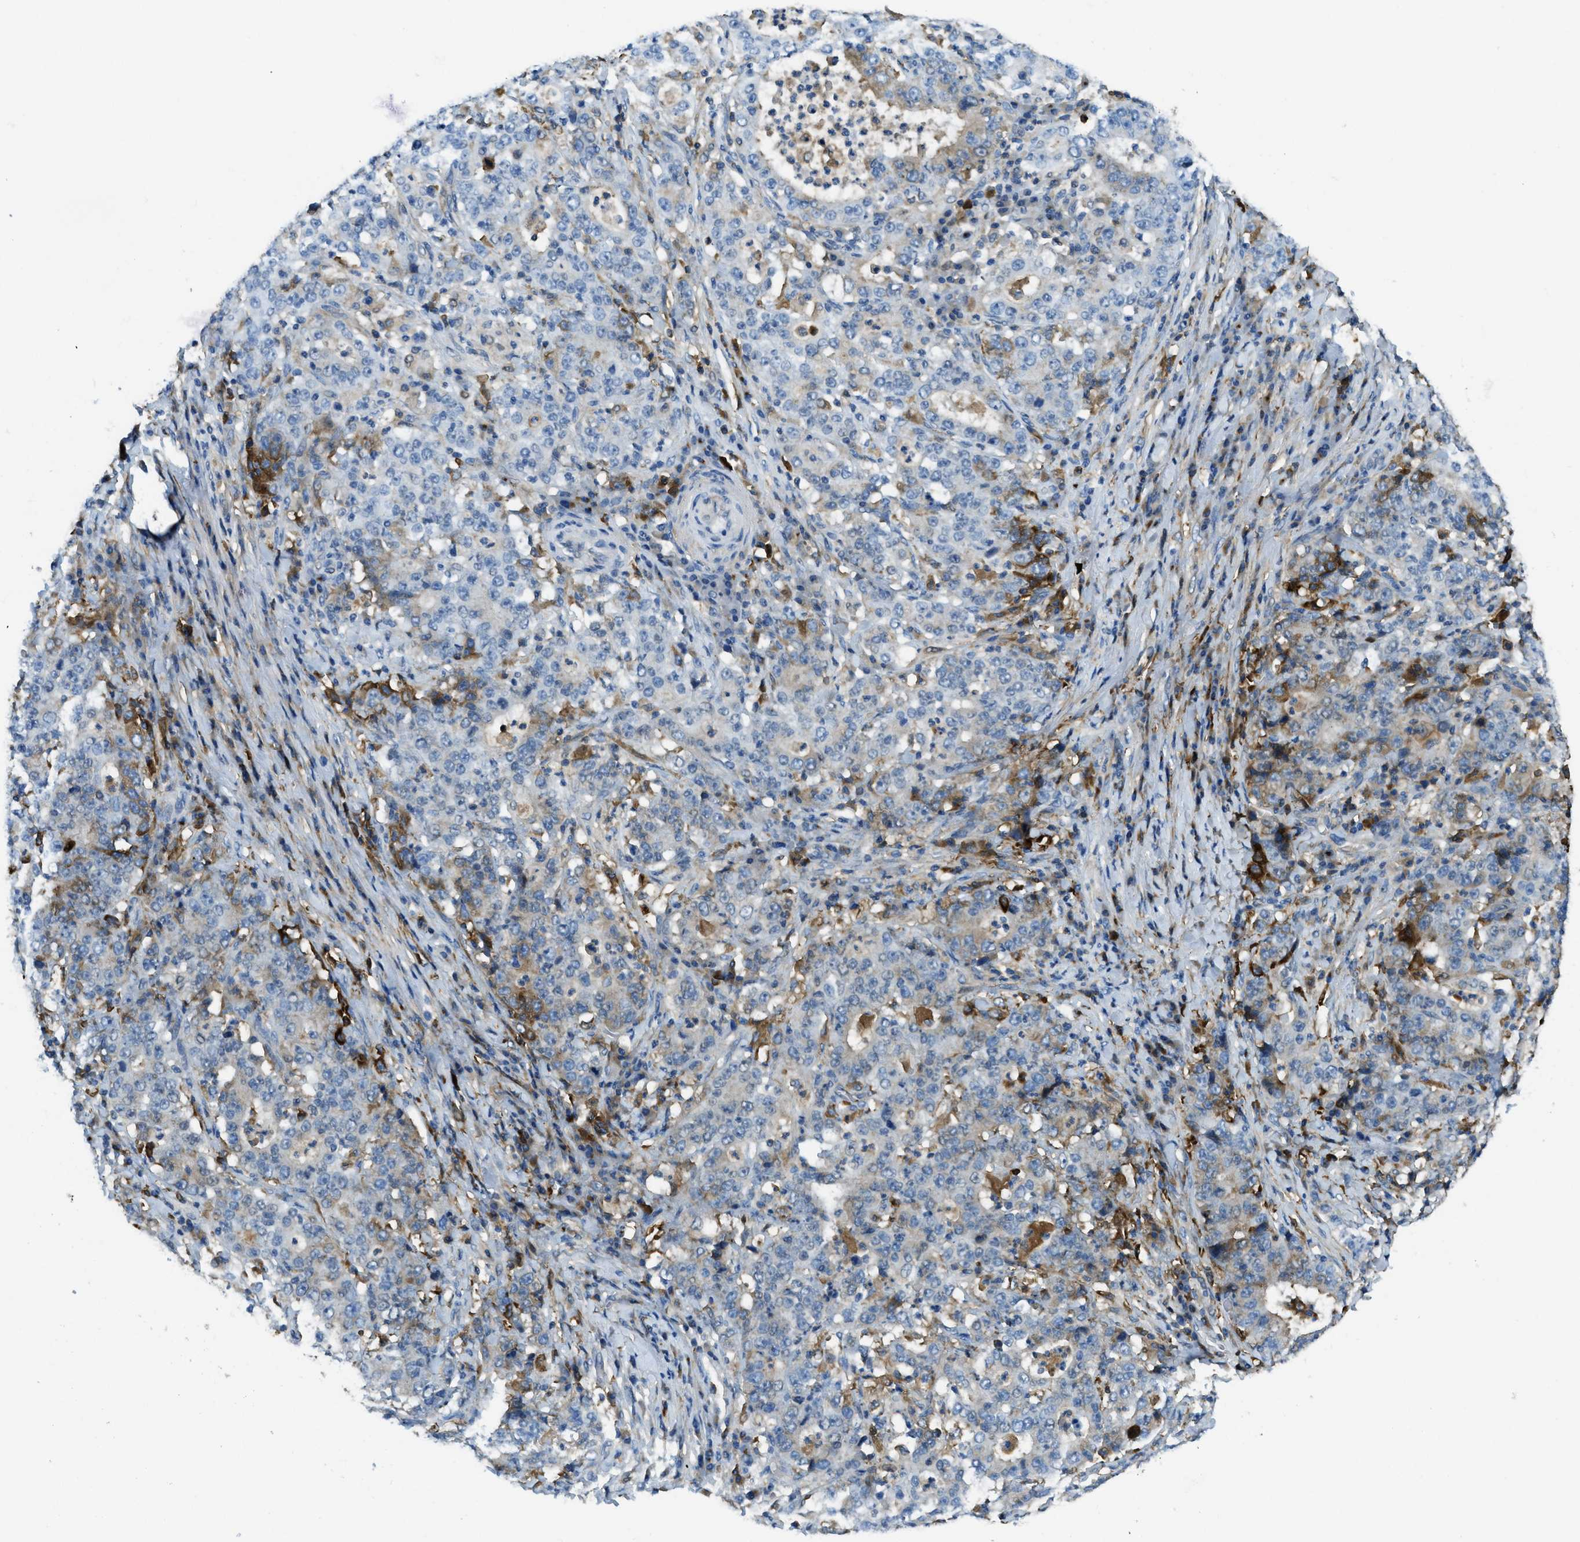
{"staining": {"intensity": "weak", "quantity": "<25%", "location": "cytoplasmic/membranous"}, "tissue": "stomach cancer", "cell_type": "Tumor cells", "image_type": "cancer", "snomed": [{"axis": "morphology", "description": "Normal tissue, NOS"}, {"axis": "morphology", "description": "Adenocarcinoma, NOS"}, {"axis": "topography", "description": "Stomach, upper"}, {"axis": "topography", "description": "Stomach"}], "caption": "A photomicrograph of human adenocarcinoma (stomach) is negative for staining in tumor cells. (DAB immunohistochemistry (IHC) visualized using brightfield microscopy, high magnification).", "gene": "TRIM59", "patient": {"sex": "male", "age": 59}}